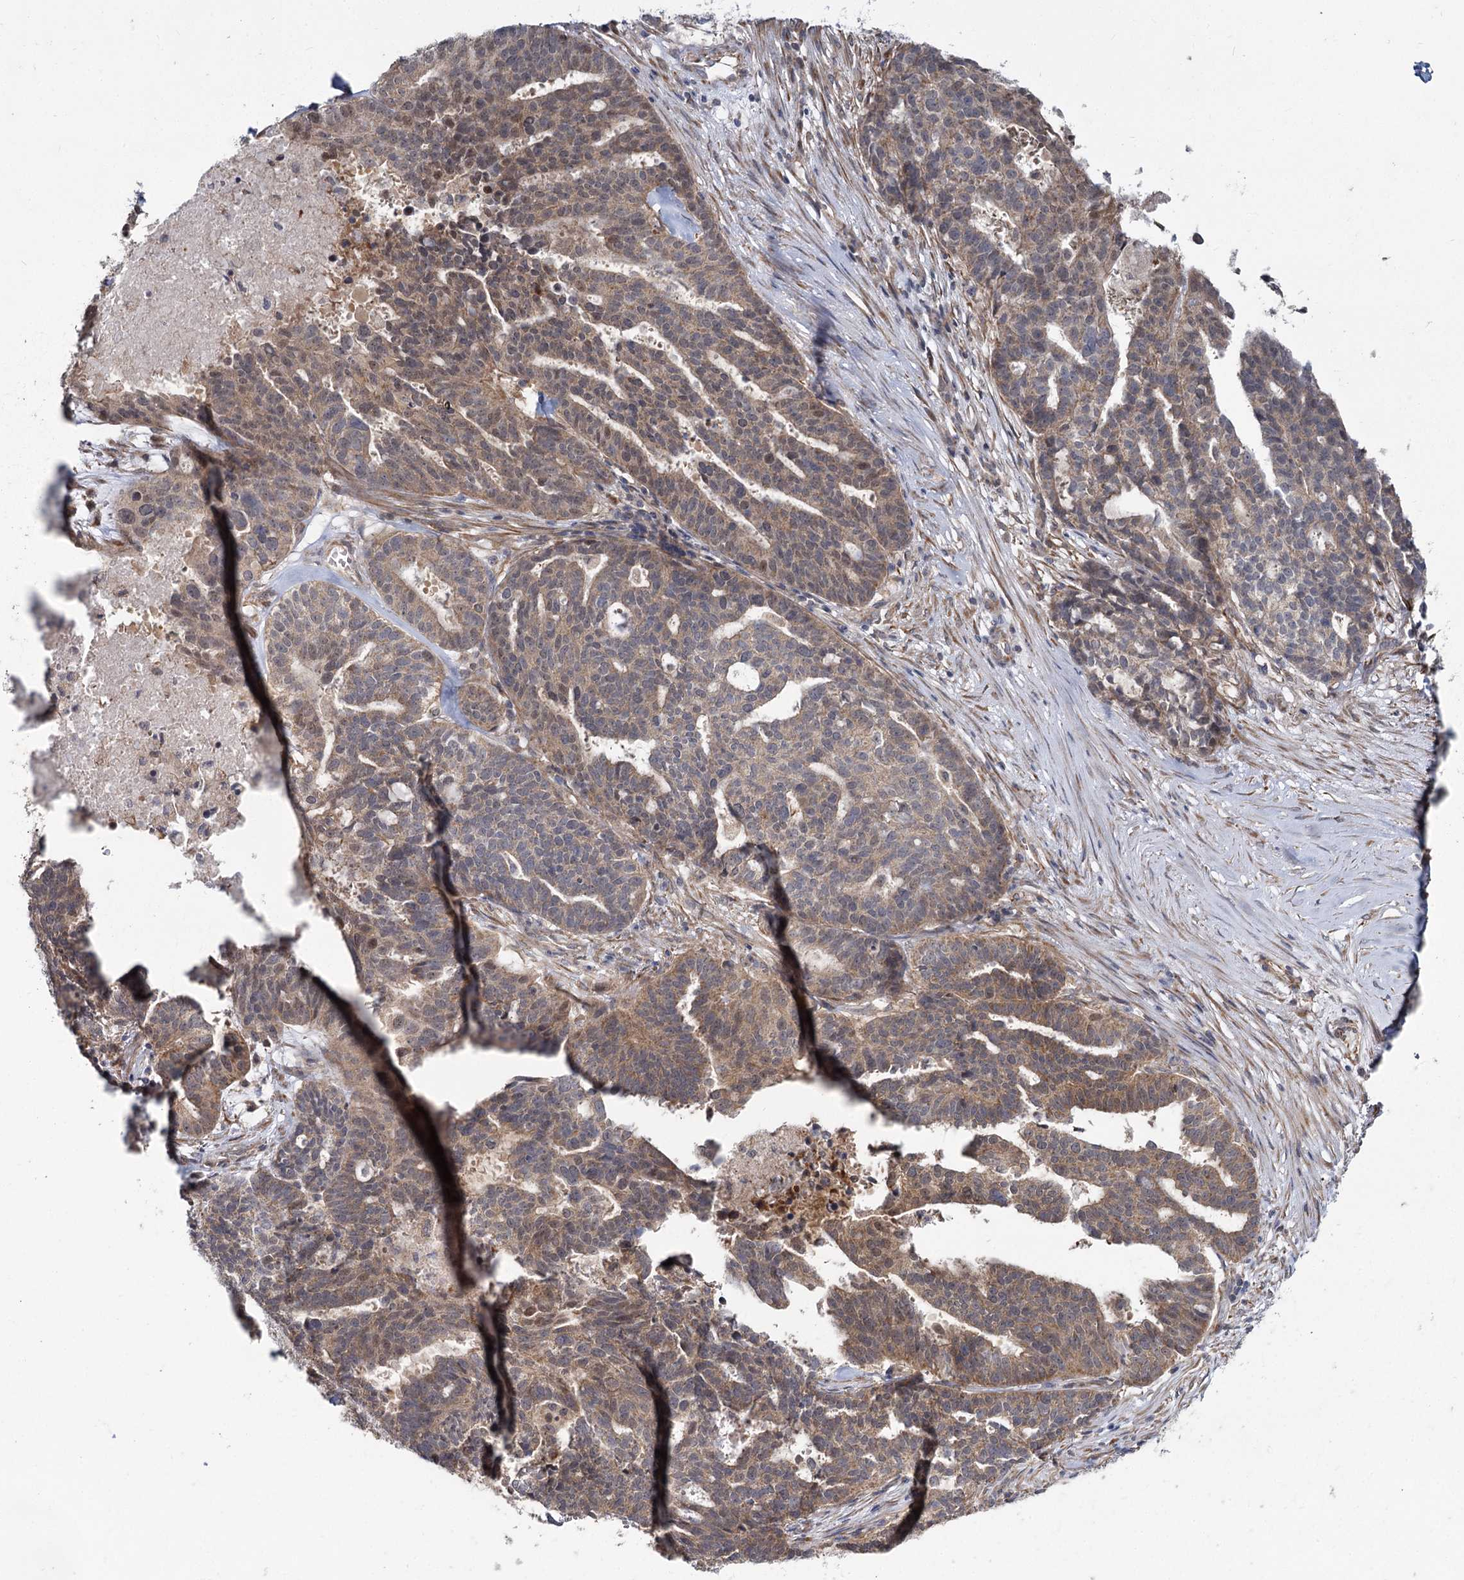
{"staining": {"intensity": "weak", "quantity": "25%-75%", "location": "cytoplasmic/membranous,nuclear"}, "tissue": "ovarian cancer", "cell_type": "Tumor cells", "image_type": "cancer", "snomed": [{"axis": "morphology", "description": "Cystadenocarcinoma, serous, NOS"}, {"axis": "topography", "description": "Ovary"}], "caption": "Protein expression analysis of ovarian cancer (serous cystadenocarcinoma) shows weak cytoplasmic/membranous and nuclear positivity in approximately 25%-75% of tumor cells.", "gene": "TBC1D9B", "patient": {"sex": "female", "age": 59}}